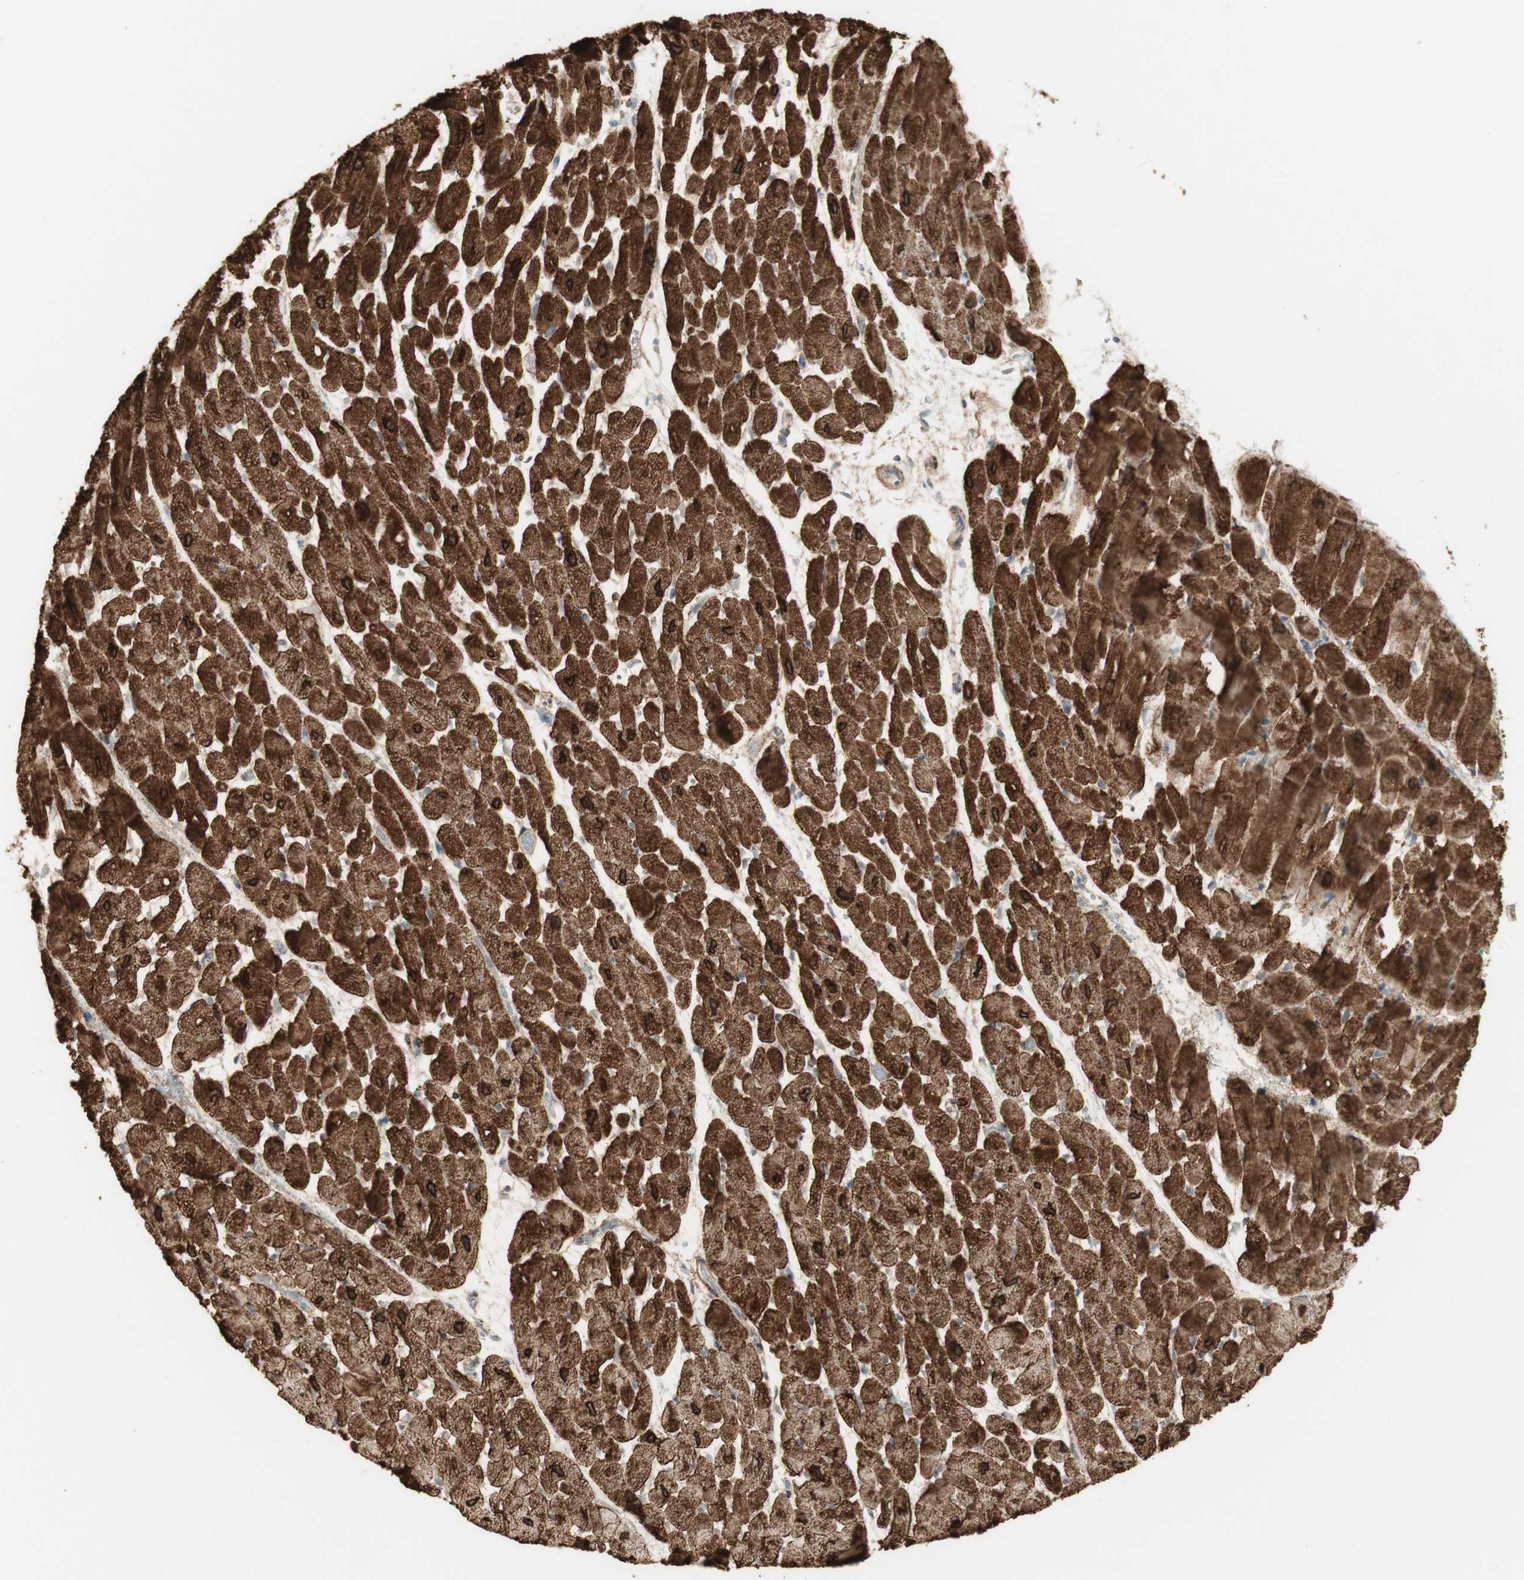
{"staining": {"intensity": "strong", "quantity": ">75%", "location": "cytoplasmic/membranous"}, "tissue": "heart muscle", "cell_type": "Cardiomyocytes", "image_type": "normal", "snomed": [{"axis": "morphology", "description": "Normal tissue, NOS"}, {"axis": "topography", "description": "Heart"}], "caption": "IHC image of benign heart muscle: heart muscle stained using immunohistochemistry demonstrates high levels of strong protein expression localized specifically in the cytoplasmic/membranous of cardiomyocytes, appearing as a cytoplasmic/membranous brown color.", "gene": "MUC3A", "patient": {"sex": "male", "age": 45}}